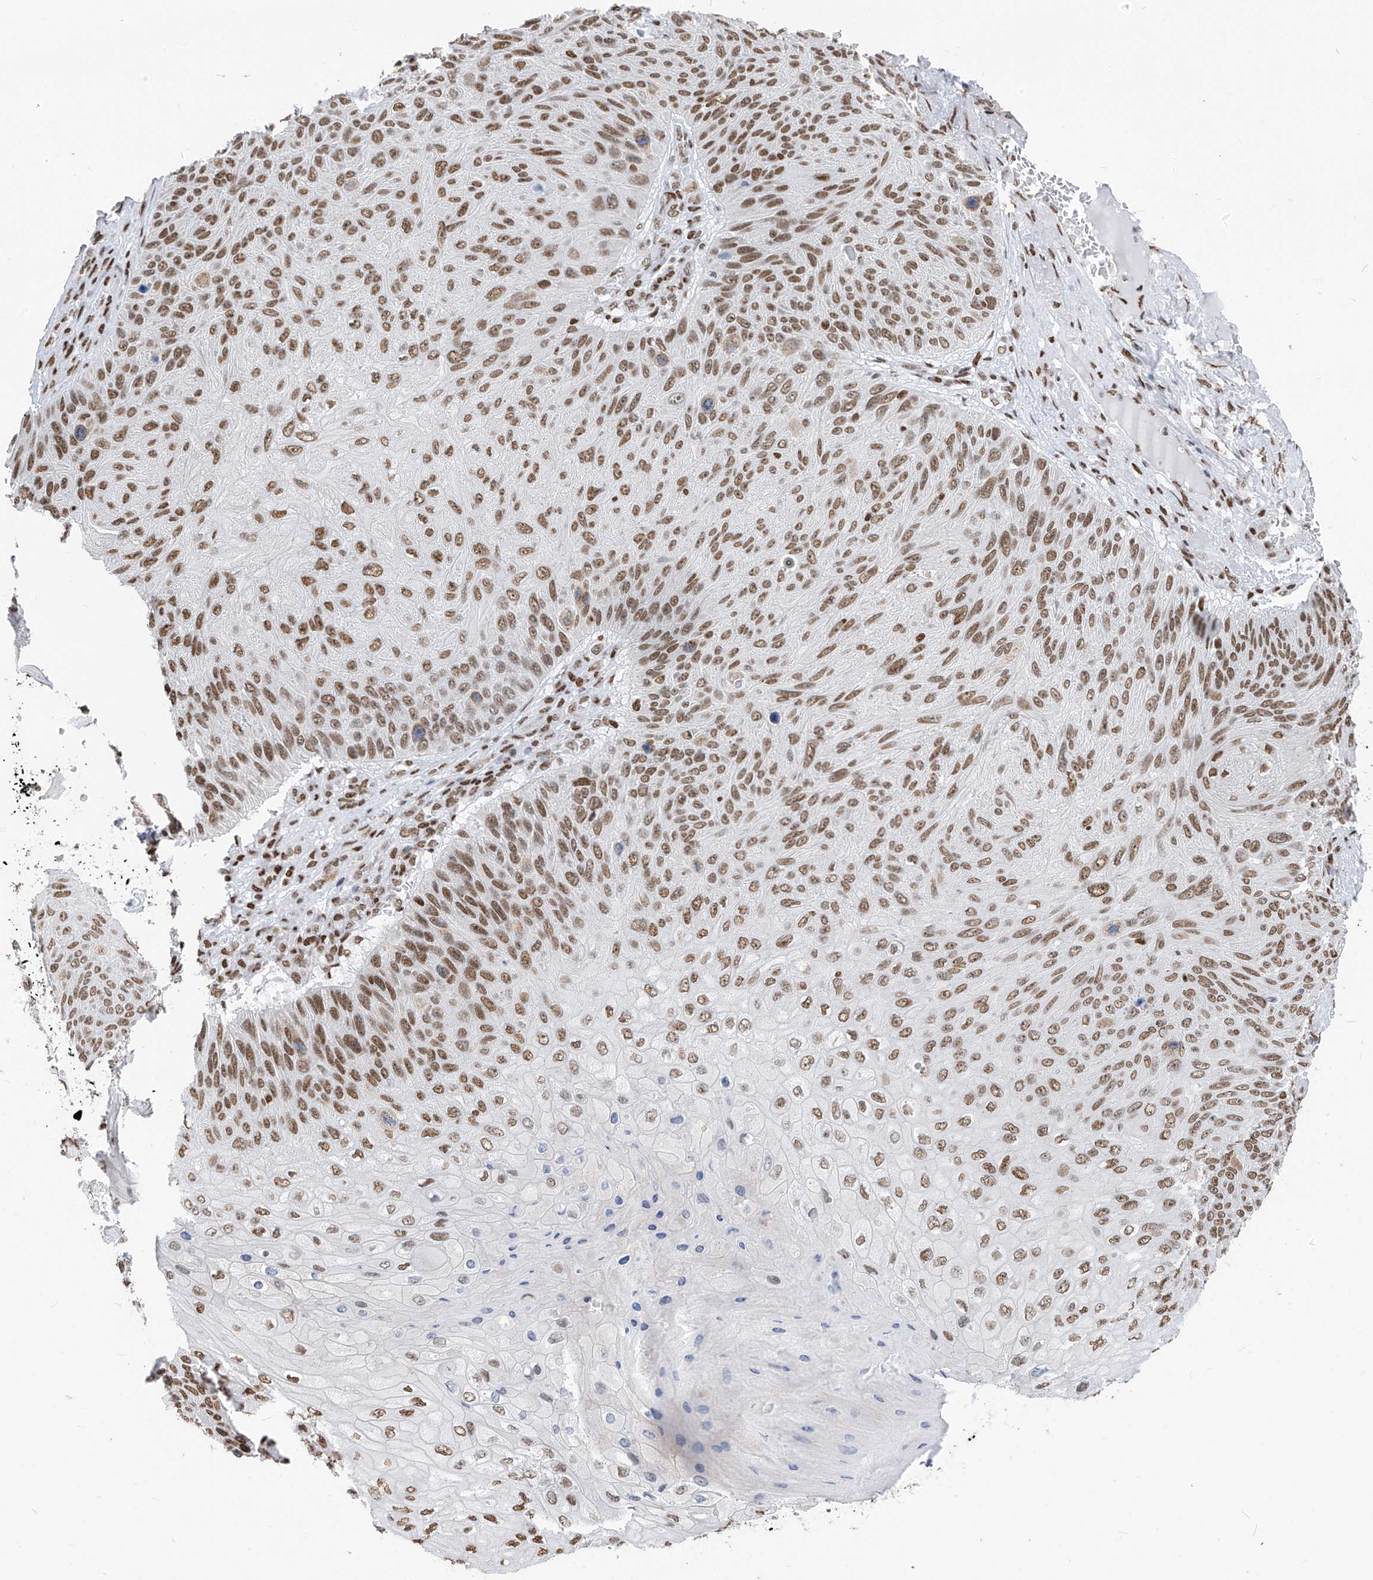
{"staining": {"intensity": "moderate", "quantity": ">75%", "location": "nuclear"}, "tissue": "skin cancer", "cell_type": "Tumor cells", "image_type": "cancer", "snomed": [{"axis": "morphology", "description": "Squamous cell carcinoma, NOS"}, {"axis": "topography", "description": "Skin"}], "caption": "The micrograph exhibits immunohistochemical staining of skin cancer (squamous cell carcinoma). There is moderate nuclear expression is identified in about >75% of tumor cells. Nuclei are stained in blue.", "gene": "KHSRP", "patient": {"sex": "female", "age": 88}}